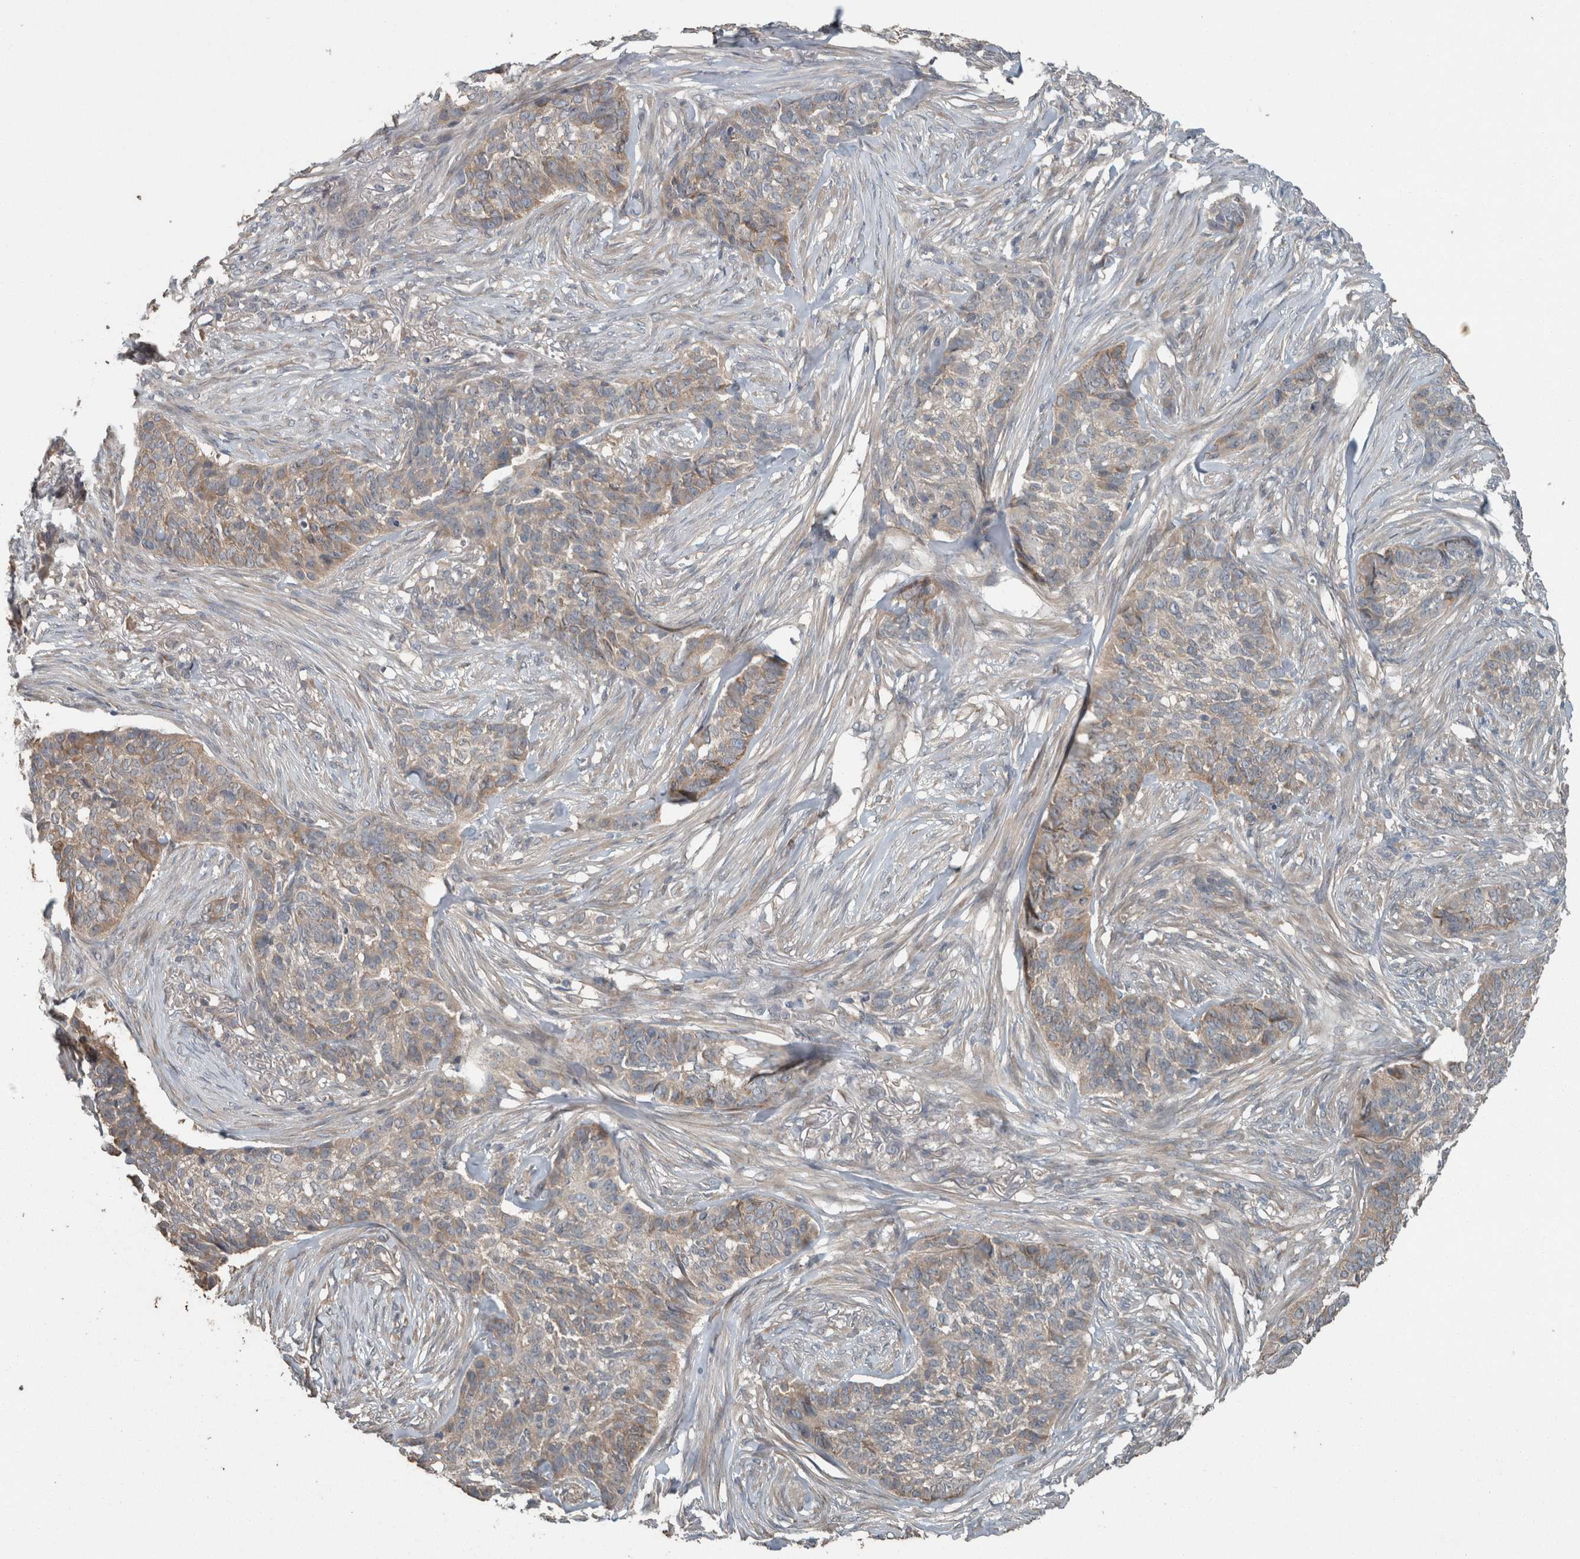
{"staining": {"intensity": "weak", "quantity": "25%-75%", "location": "cytoplasmic/membranous"}, "tissue": "skin cancer", "cell_type": "Tumor cells", "image_type": "cancer", "snomed": [{"axis": "morphology", "description": "Basal cell carcinoma"}, {"axis": "topography", "description": "Skin"}], "caption": "DAB (3,3'-diaminobenzidine) immunohistochemical staining of human skin basal cell carcinoma exhibits weak cytoplasmic/membranous protein positivity in approximately 25%-75% of tumor cells.", "gene": "KNTC1", "patient": {"sex": "male", "age": 85}}